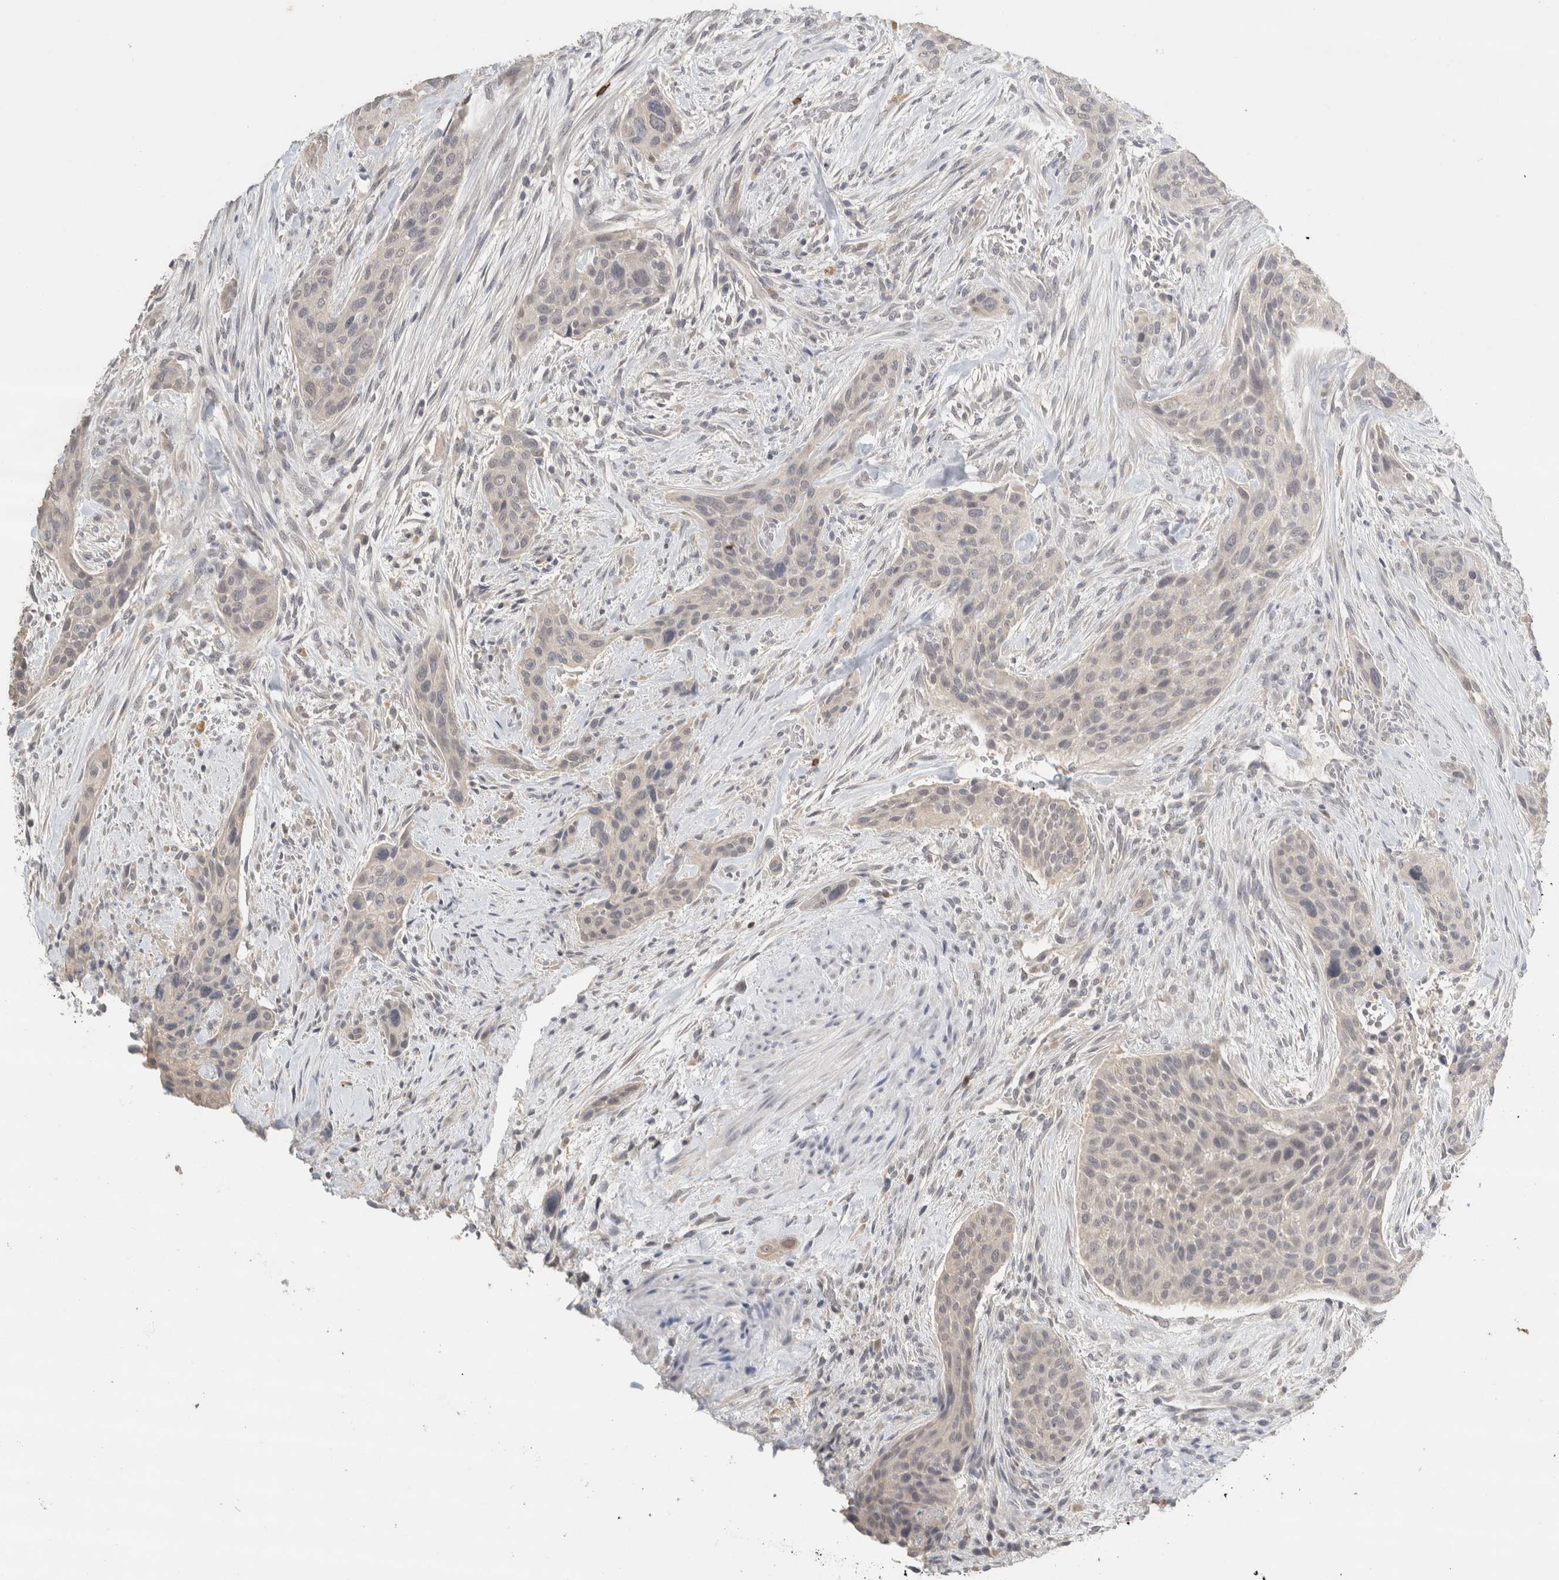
{"staining": {"intensity": "negative", "quantity": "none", "location": "none"}, "tissue": "urothelial cancer", "cell_type": "Tumor cells", "image_type": "cancer", "snomed": [{"axis": "morphology", "description": "Urothelial carcinoma, High grade"}, {"axis": "topography", "description": "Urinary bladder"}], "caption": "Immunohistochemistry (IHC) histopathology image of neoplastic tissue: urothelial carcinoma (high-grade) stained with DAB shows no significant protein staining in tumor cells. (IHC, brightfield microscopy, high magnification).", "gene": "TRAT1", "patient": {"sex": "male", "age": 35}}